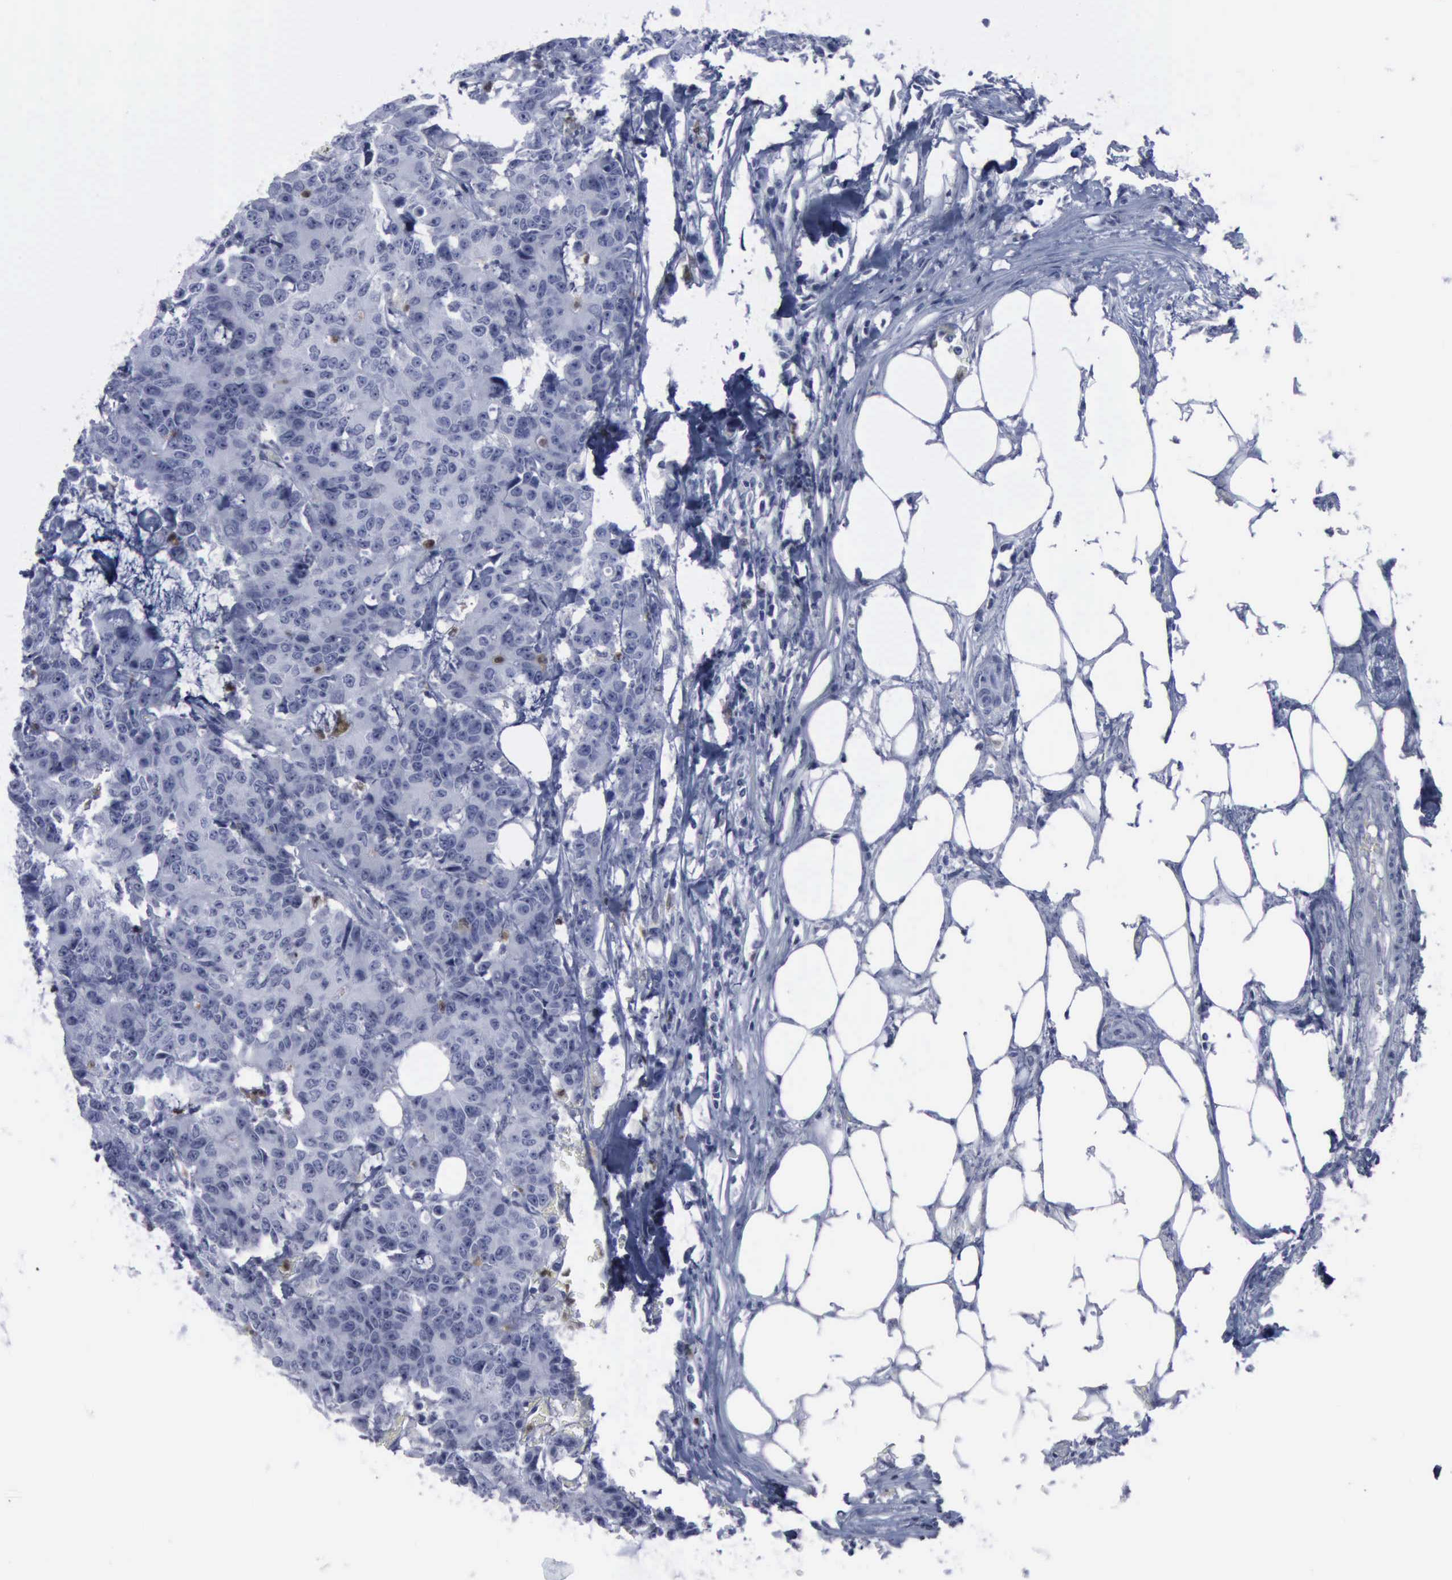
{"staining": {"intensity": "negative", "quantity": "none", "location": "none"}, "tissue": "colorectal cancer", "cell_type": "Tumor cells", "image_type": "cancer", "snomed": [{"axis": "morphology", "description": "Adenocarcinoma, NOS"}, {"axis": "topography", "description": "Colon"}], "caption": "Immunohistochemical staining of human colorectal cancer exhibits no significant expression in tumor cells.", "gene": "CSTA", "patient": {"sex": "female", "age": 86}}